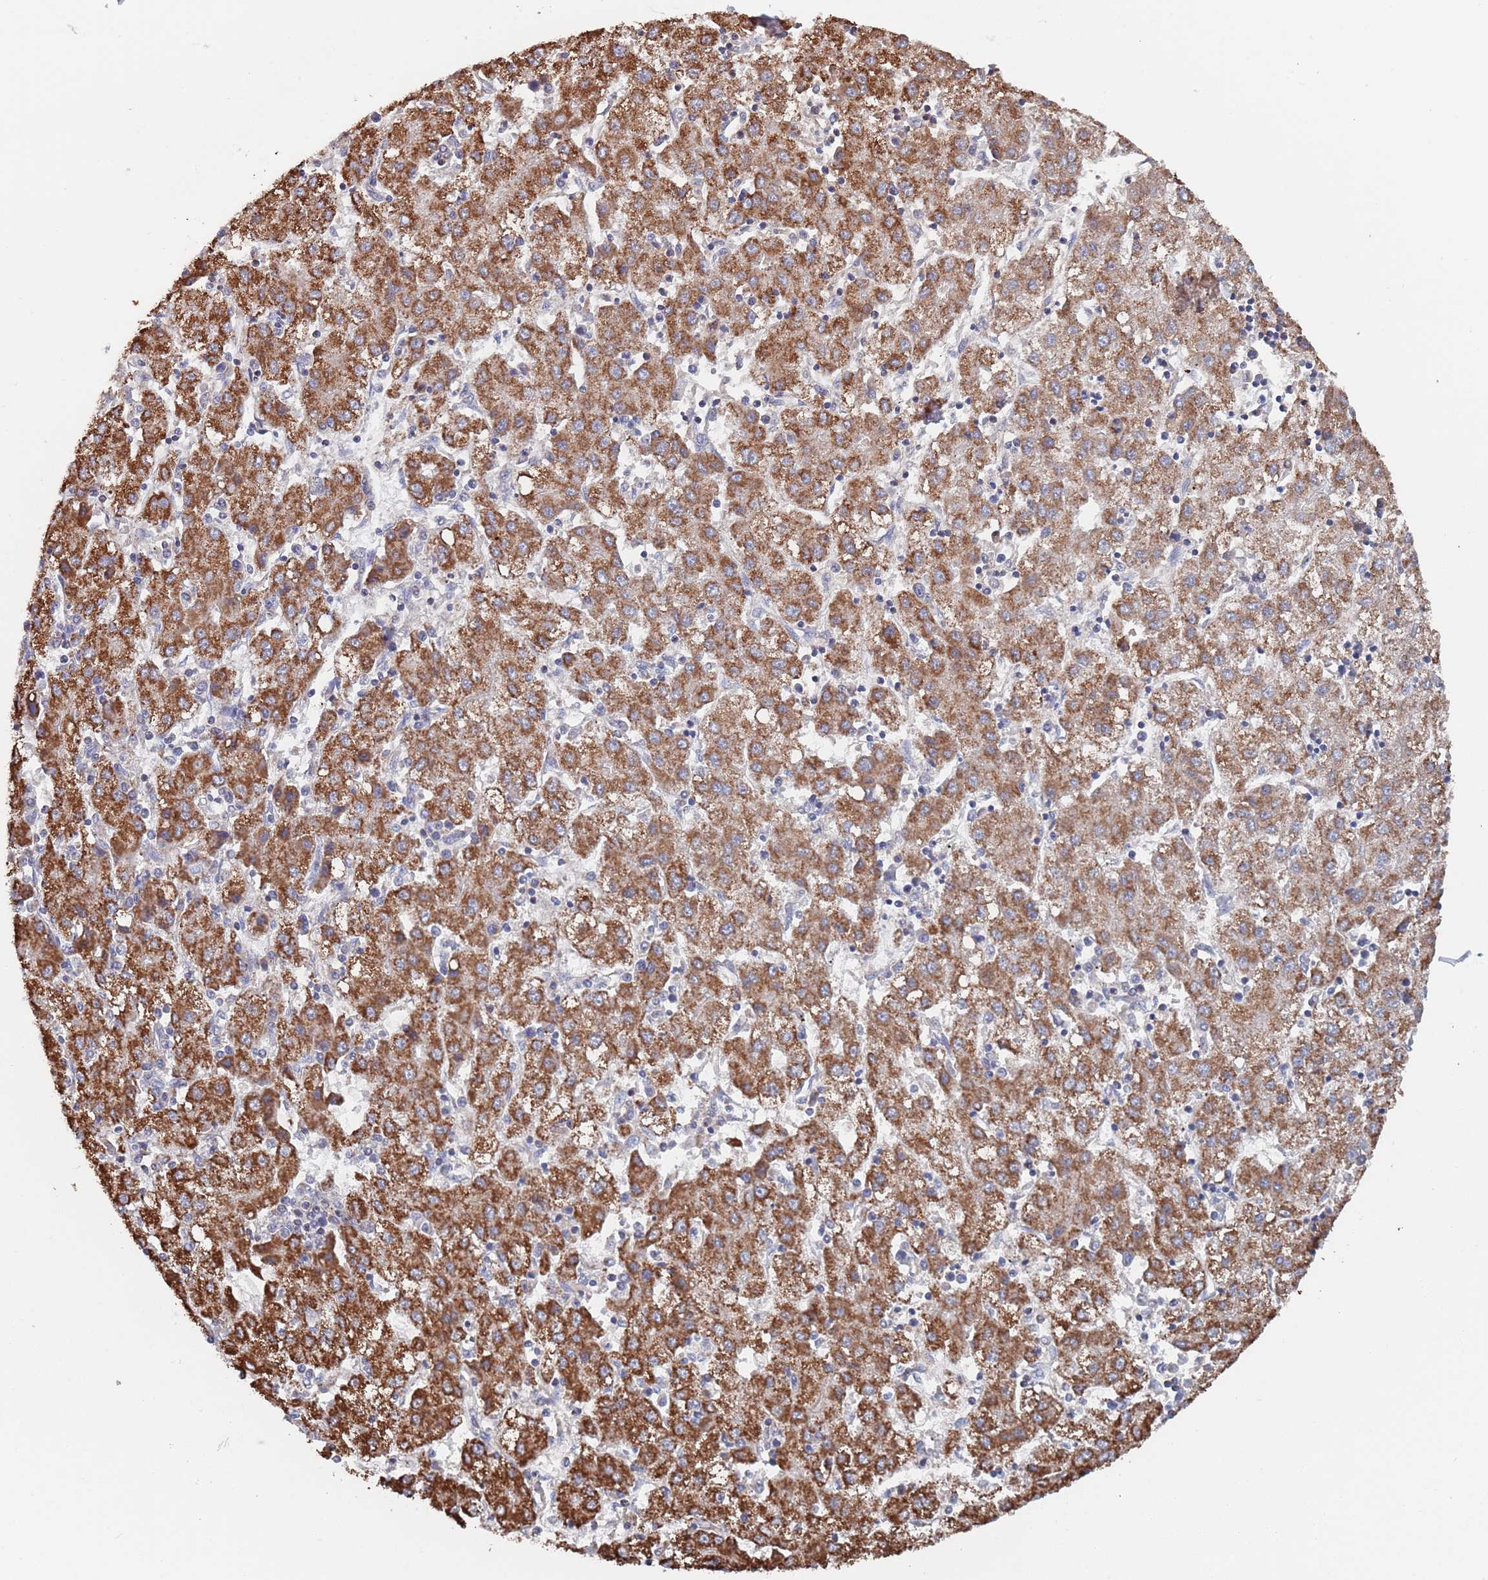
{"staining": {"intensity": "strong", "quantity": ">75%", "location": "cytoplasmic/membranous"}, "tissue": "liver cancer", "cell_type": "Tumor cells", "image_type": "cancer", "snomed": [{"axis": "morphology", "description": "Carcinoma, Hepatocellular, NOS"}, {"axis": "topography", "description": "Liver"}], "caption": "Strong cytoplasmic/membranous protein positivity is identified in approximately >75% of tumor cells in hepatocellular carcinoma (liver).", "gene": "PGP", "patient": {"sex": "male", "age": 72}}